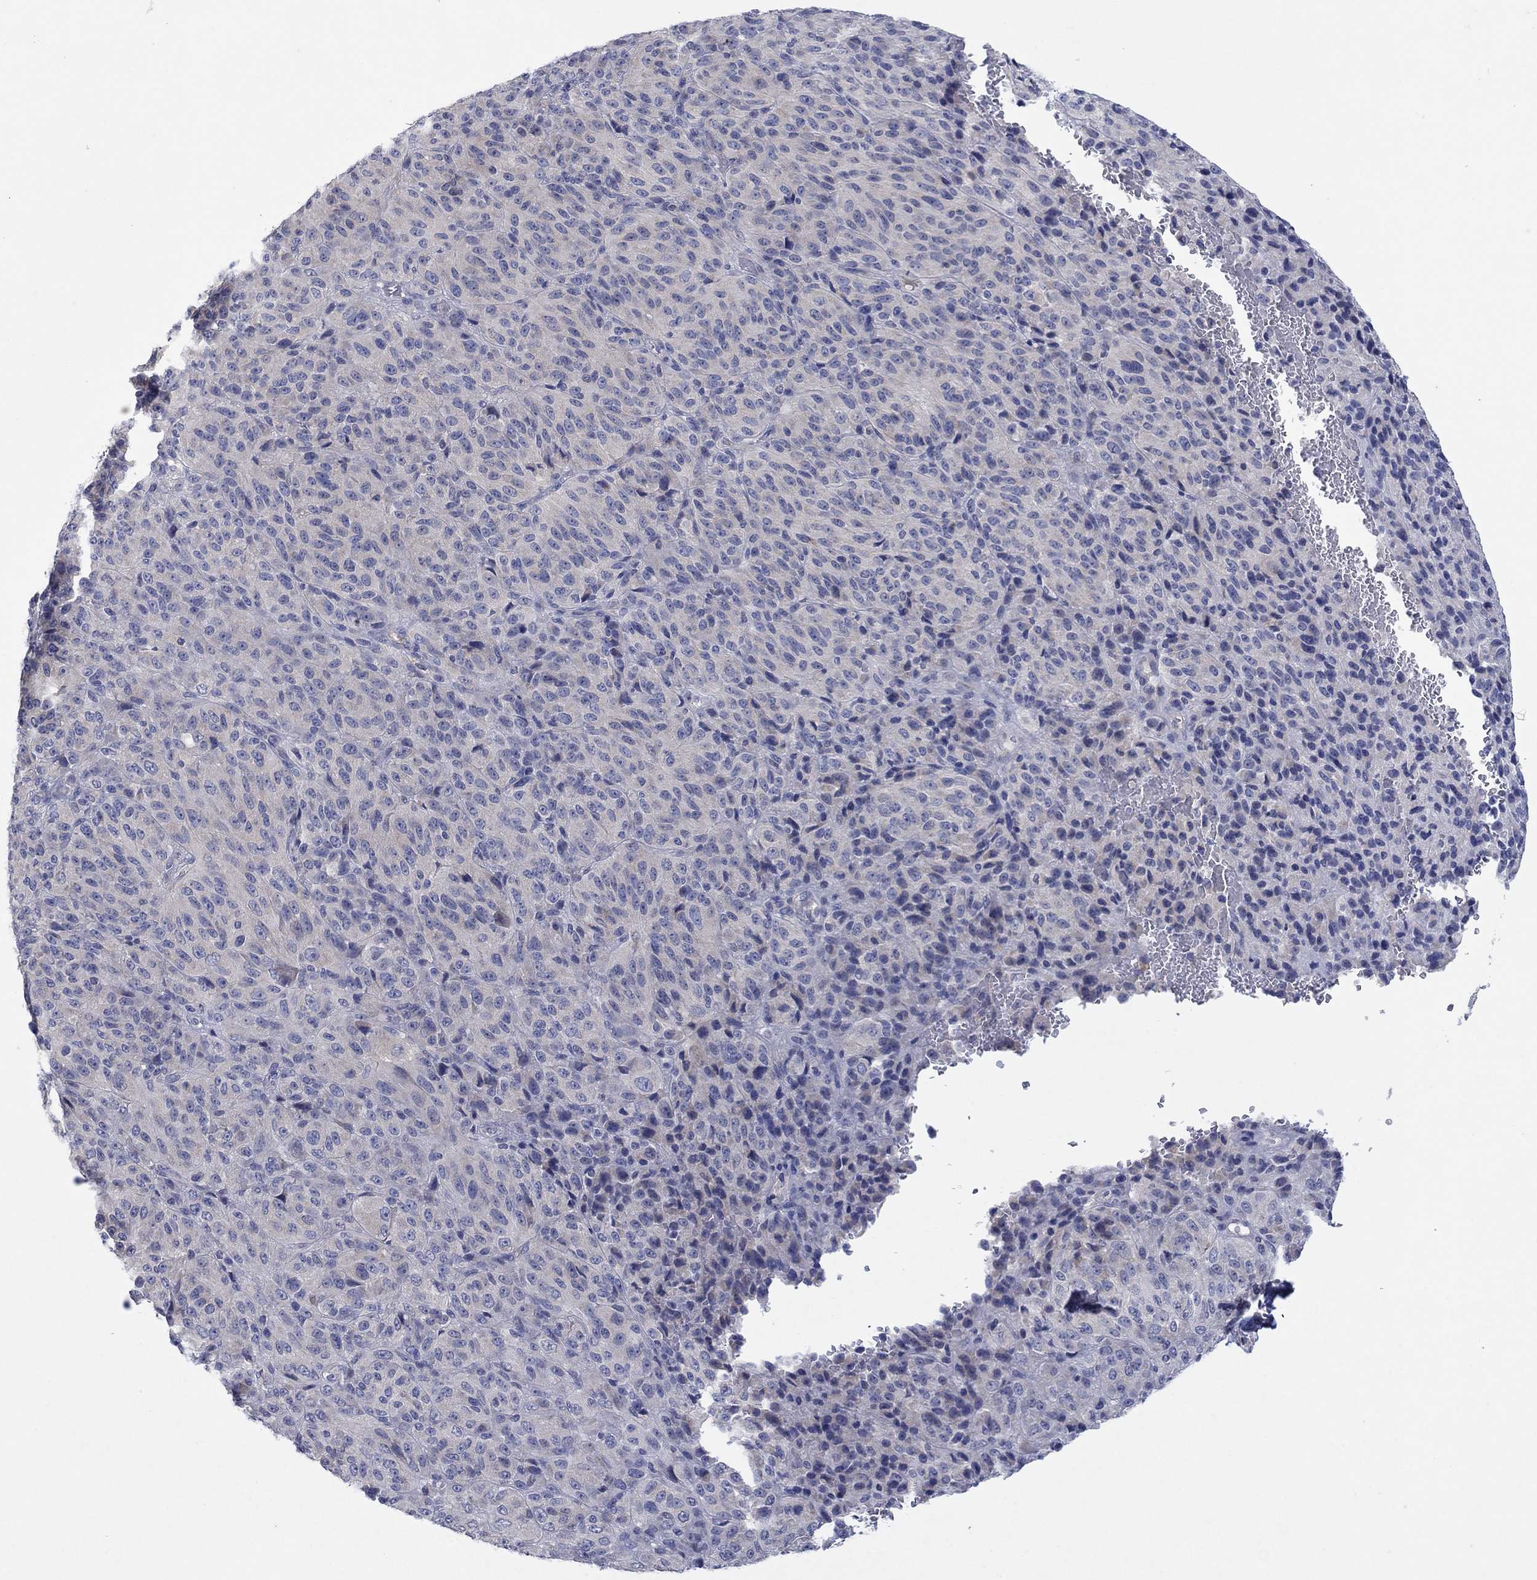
{"staining": {"intensity": "negative", "quantity": "none", "location": "none"}, "tissue": "melanoma", "cell_type": "Tumor cells", "image_type": "cancer", "snomed": [{"axis": "morphology", "description": "Malignant melanoma, Metastatic site"}, {"axis": "topography", "description": "Brain"}], "caption": "Immunohistochemical staining of melanoma demonstrates no significant expression in tumor cells.", "gene": "PLCL2", "patient": {"sex": "female", "age": 56}}